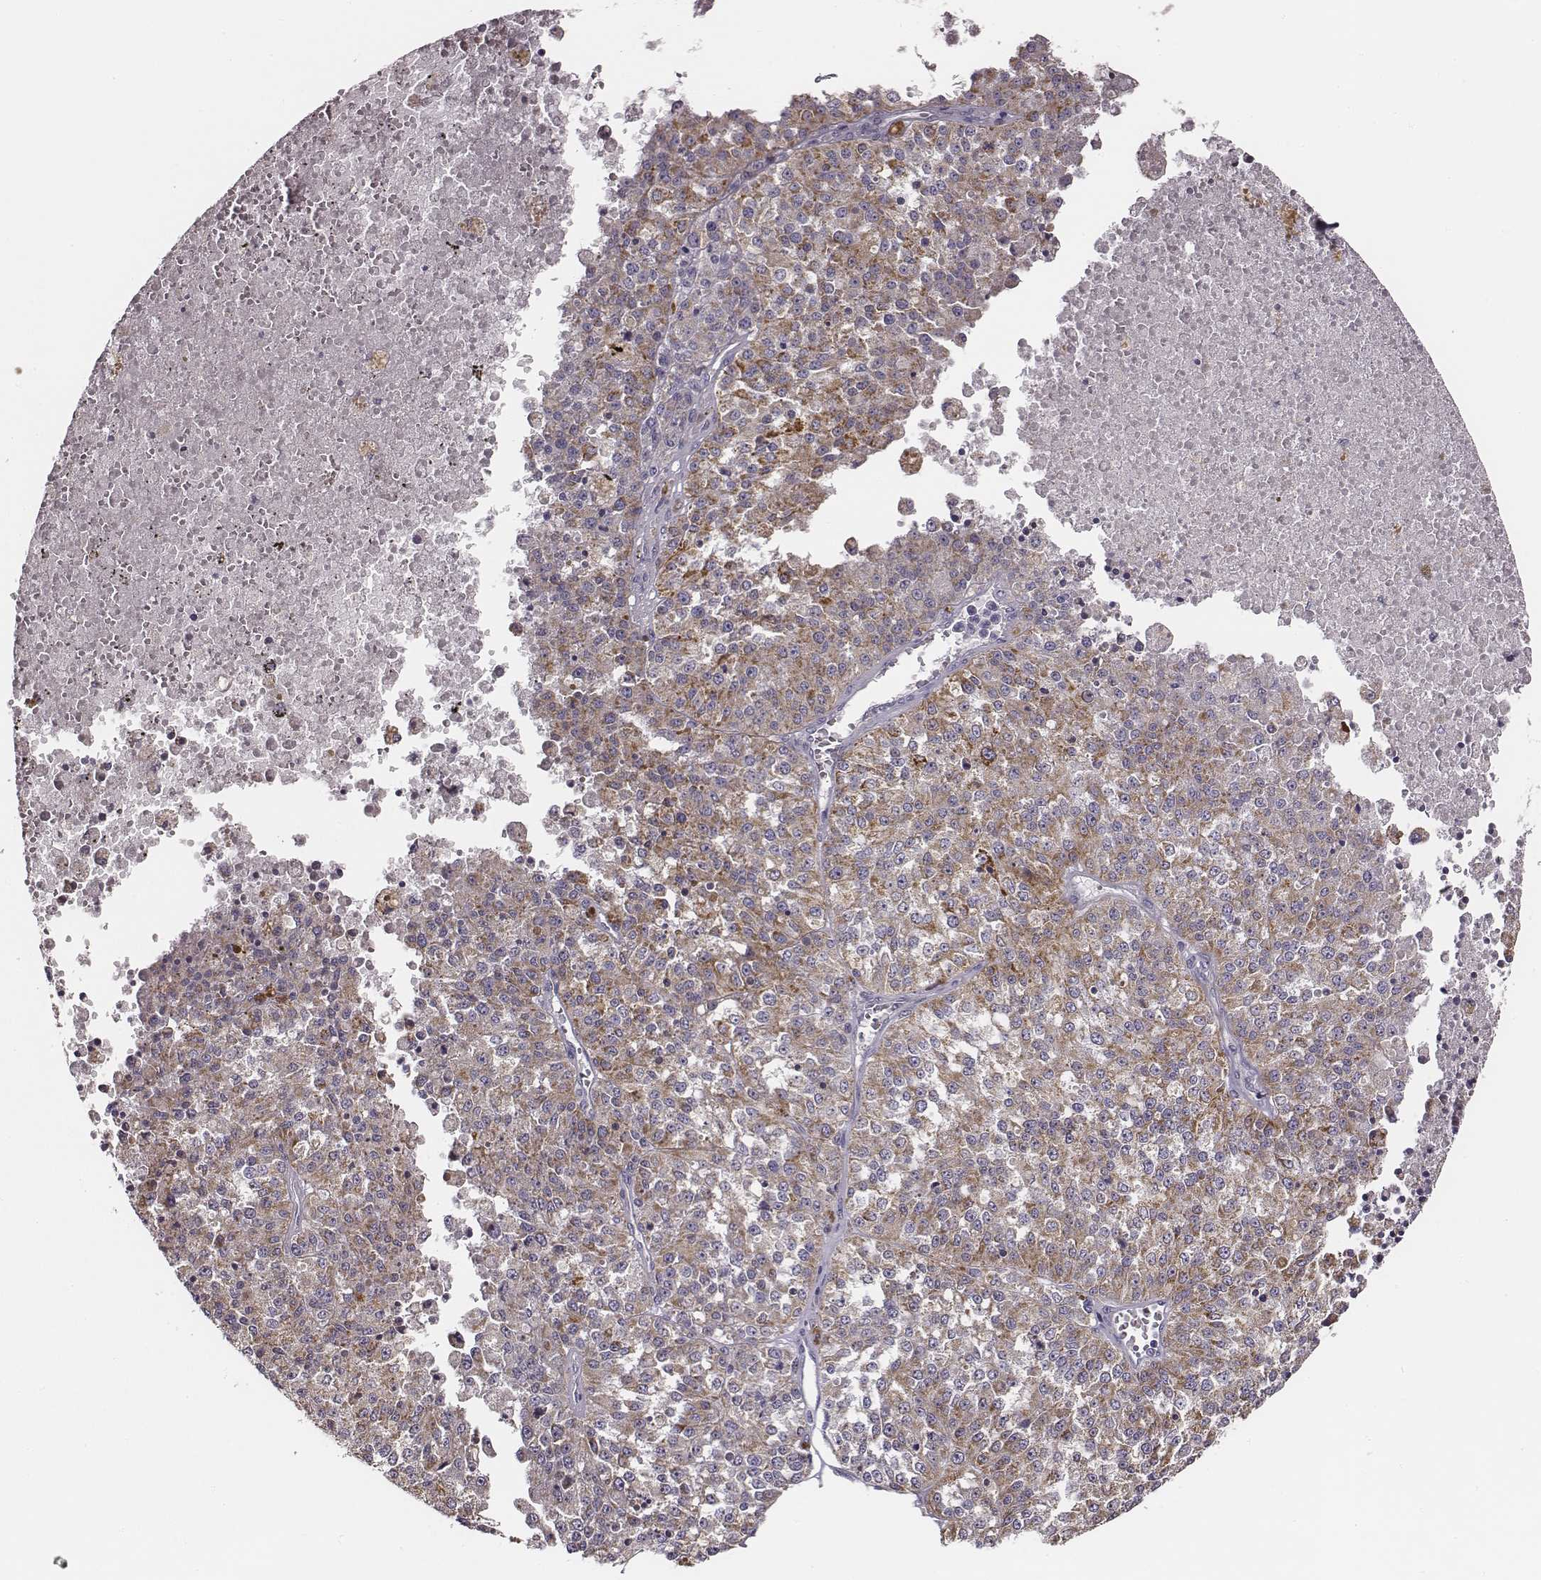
{"staining": {"intensity": "moderate", "quantity": ">75%", "location": "cytoplasmic/membranous"}, "tissue": "melanoma", "cell_type": "Tumor cells", "image_type": "cancer", "snomed": [{"axis": "morphology", "description": "Malignant melanoma, Metastatic site"}, {"axis": "topography", "description": "Lymph node"}], "caption": "A medium amount of moderate cytoplasmic/membranous staining is seen in about >75% of tumor cells in malignant melanoma (metastatic site) tissue. (Brightfield microscopy of DAB IHC at high magnification).", "gene": "UBL4B", "patient": {"sex": "female", "age": 64}}